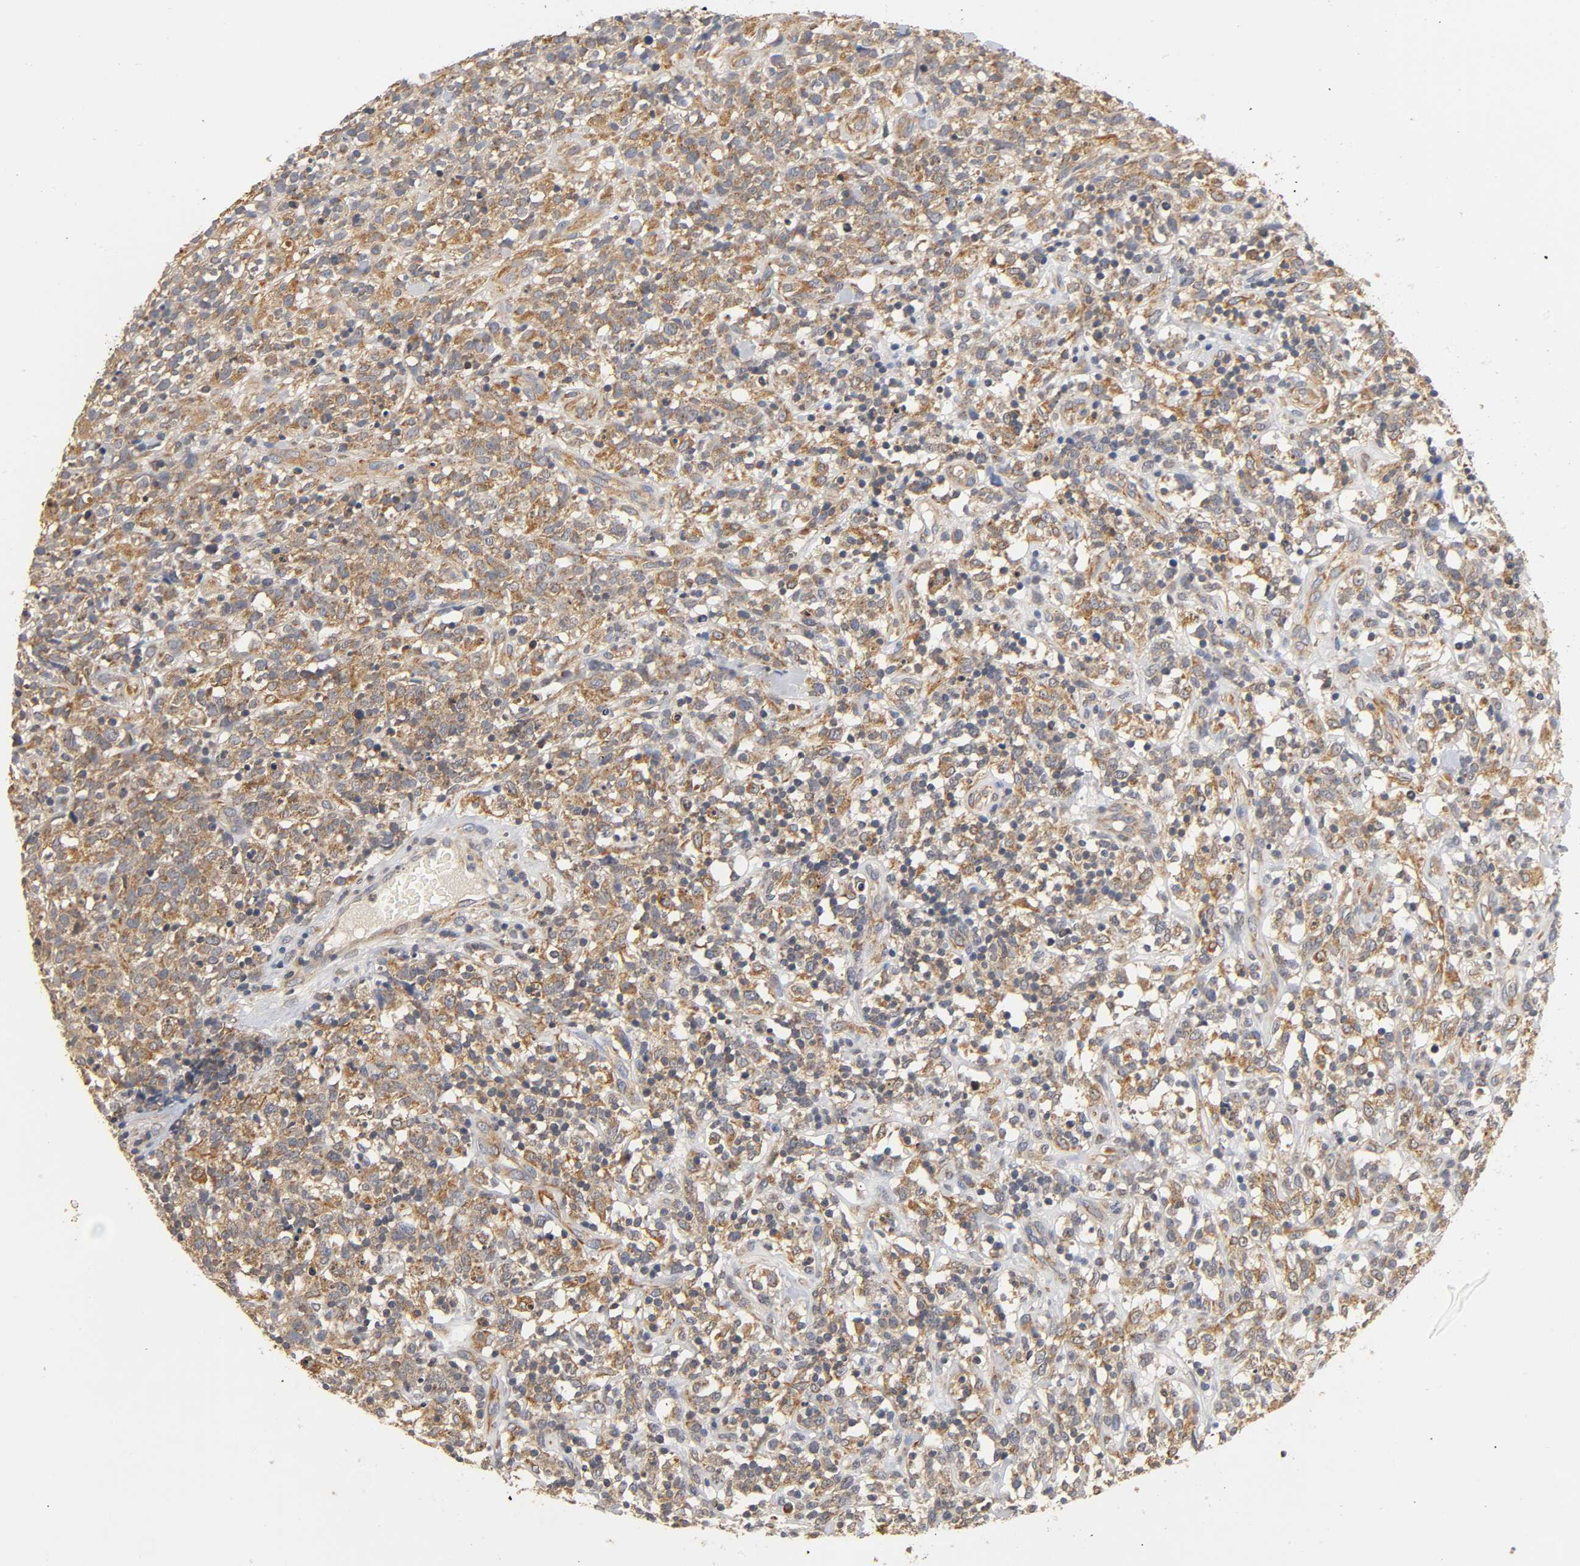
{"staining": {"intensity": "moderate", "quantity": ">75%", "location": "cytoplasmic/membranous"}, "tissue": "lymphoma", "cell_type": "Tumor cells", "image_type": "cancer", "snomed": [{"axis": "morphology", "description": "Malignant lymphoma, non-Hodgkin's type, High grade"}, {"axis": "topography", "description": "Lymph node"}], "caption": "Tumor cells reveal medium levels of moderate cytoplasmic/membranous expression in approximately >75% of cells in high-grade malignant lymphoma, non-Hodgkin's type. Using DAB (brown) and hematoxylin (blue) stains, captured at high magnification using brightfield microscopy.", "gene": "SCAP", "patient": {"sex": "female", "age": 73}}